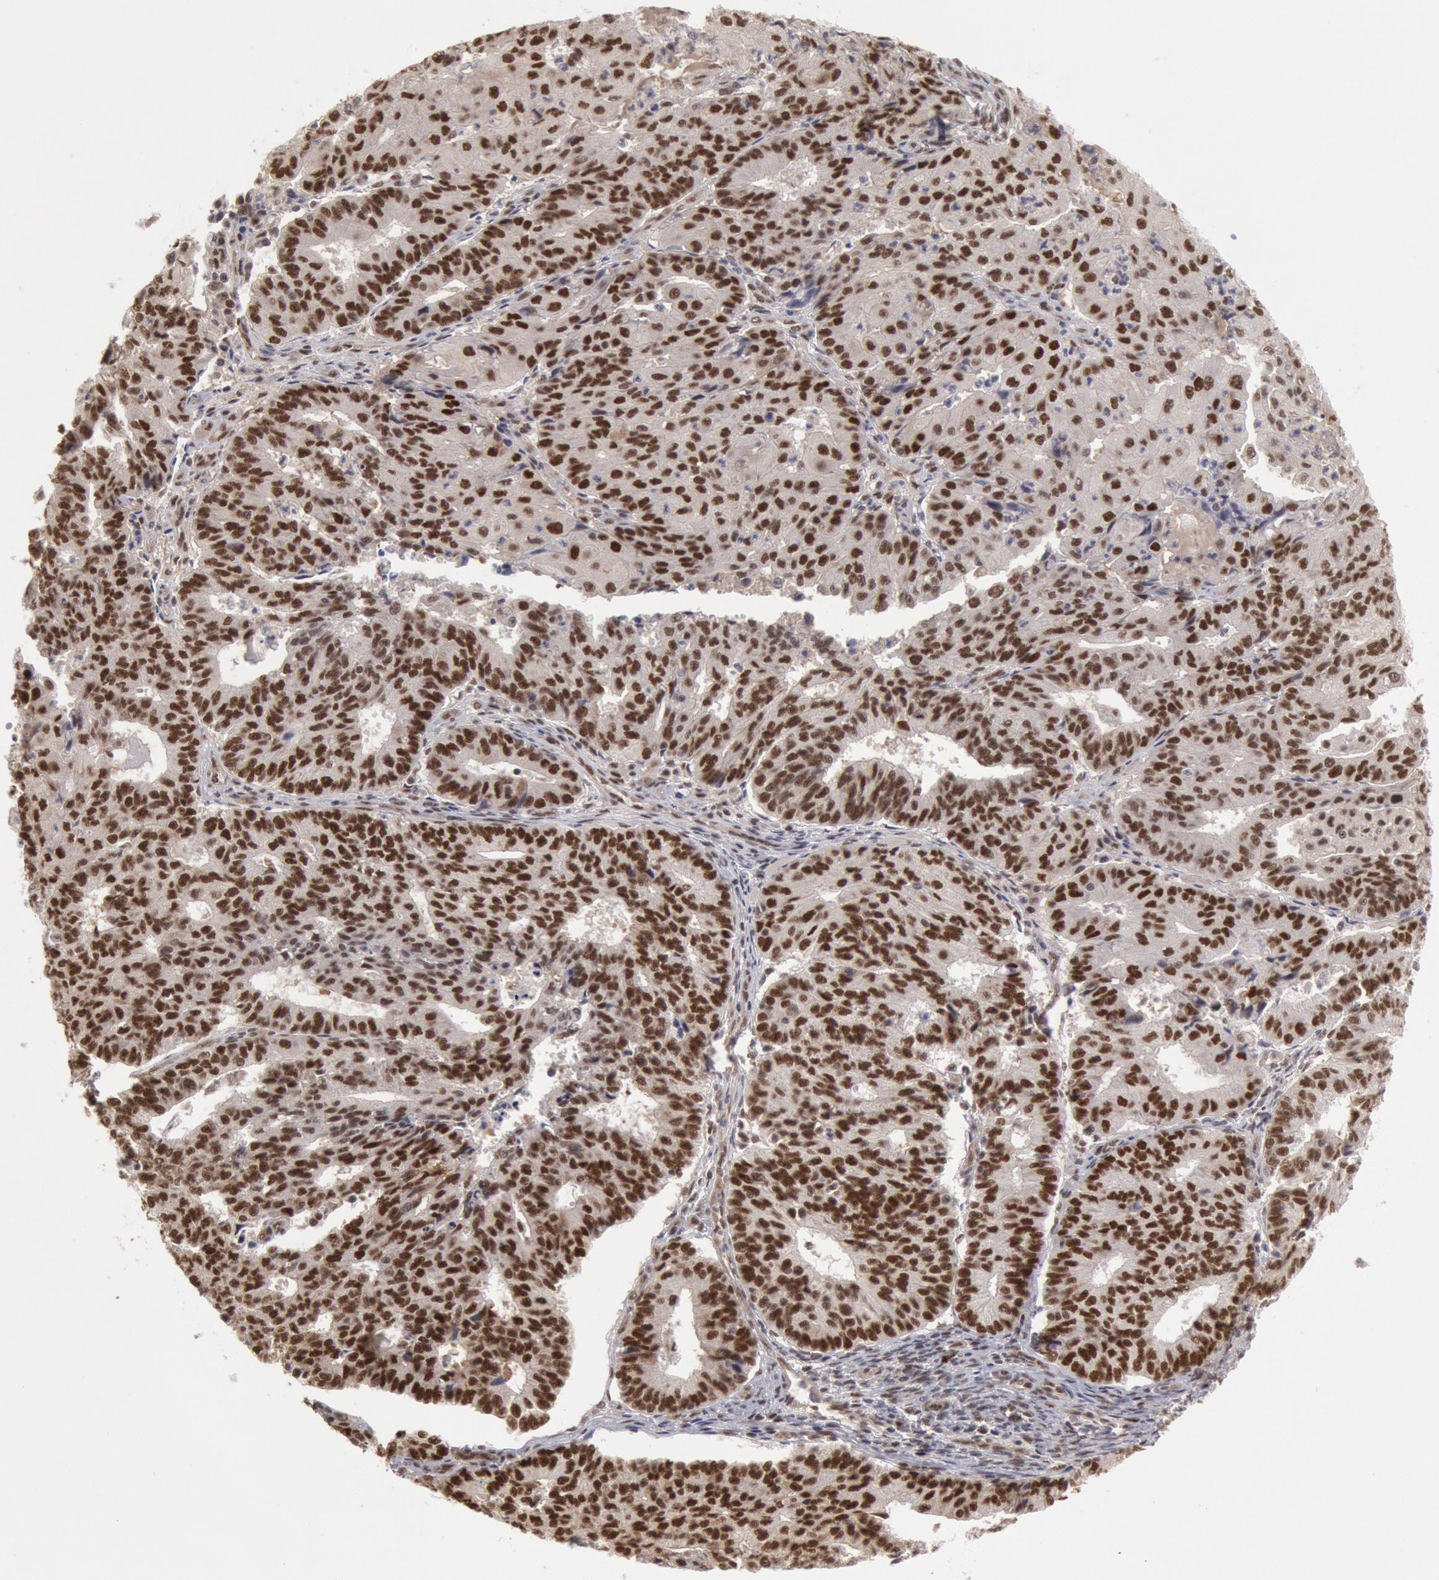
{"staining": {"intensity": "moderate", "quantity": "25%-75%", "location": "nuclear"}, "tissue": "endometrial cancer", "cell_type": "Tumor cells", "image_type": "cancer", "snomed": [{"axis": "morphology", "description": "Adenocarcinoma, NOS"}, {"axis": "topography", "description": "Endometrium"}], "caption": "Tumor cells exhibit moderate nuclear positivity in about 25%-75% of cells in adenocarcinoma (endometrial).", "gene": "PPP4R3B", "patient": {"sex": "female", "age": 56}}